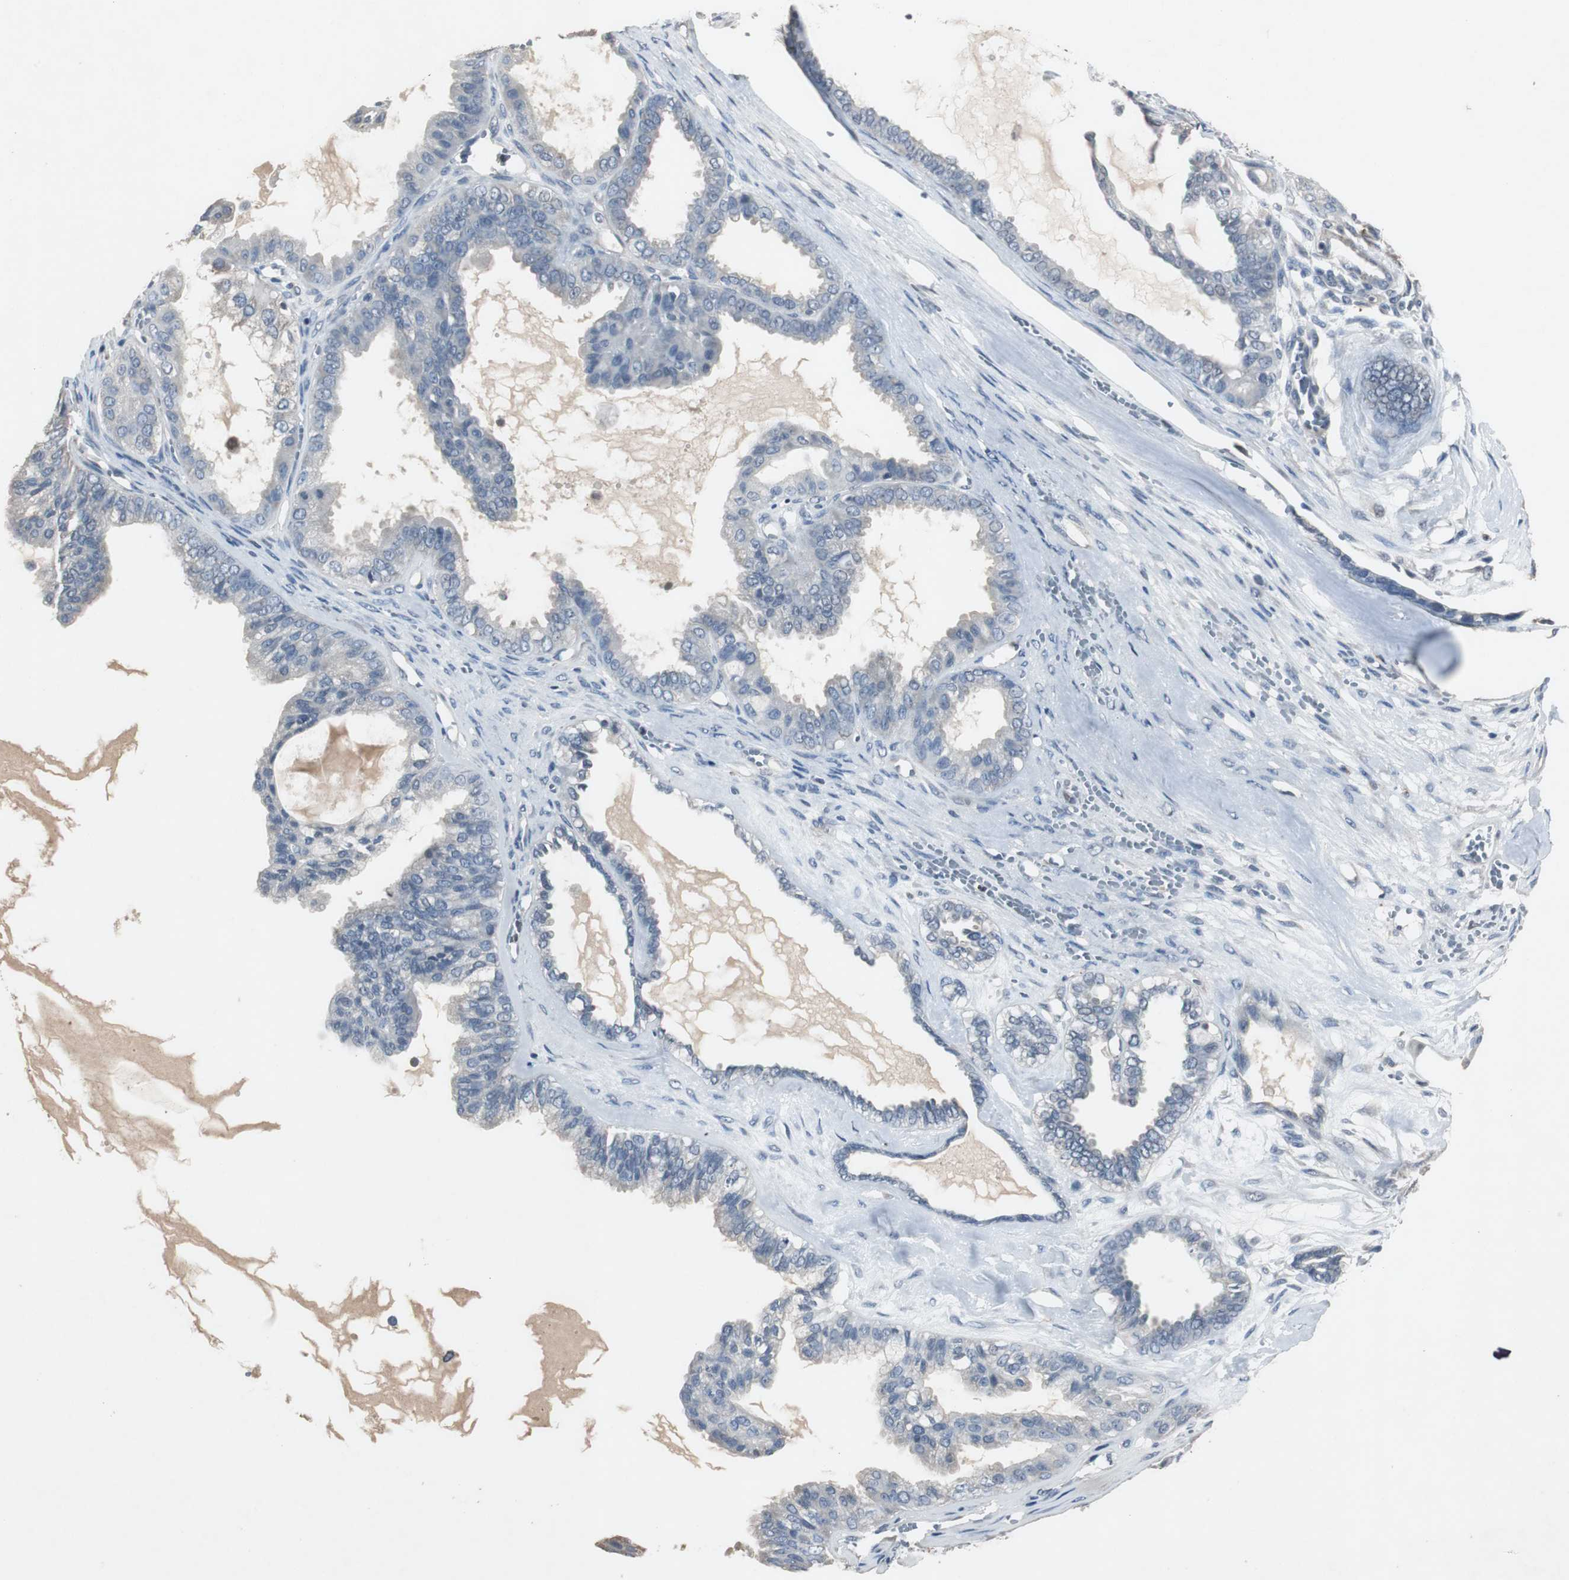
{"staining": {"intensity": "negative", "quantity": "none", "location": "none"}, "tissue": "ovarian cancer", "cell_type": "Tumor cells", "image_type": "cancer", "snomed": [{"axis": "morphology", "description": "Carcinoma, NOS"}, {"axis": "morphology", "description": "Carcinoma, endometroid"}, {"axis": "topography", "description": "Ovary"}], "caption": "High power microscopy micrograph of an immunohistochemistry (IHC) image of ovarian cancer, revealing no significant staining in tumor cells.", "gene": "ADNP2", "patient": {"sex": "female", "age": 50}}